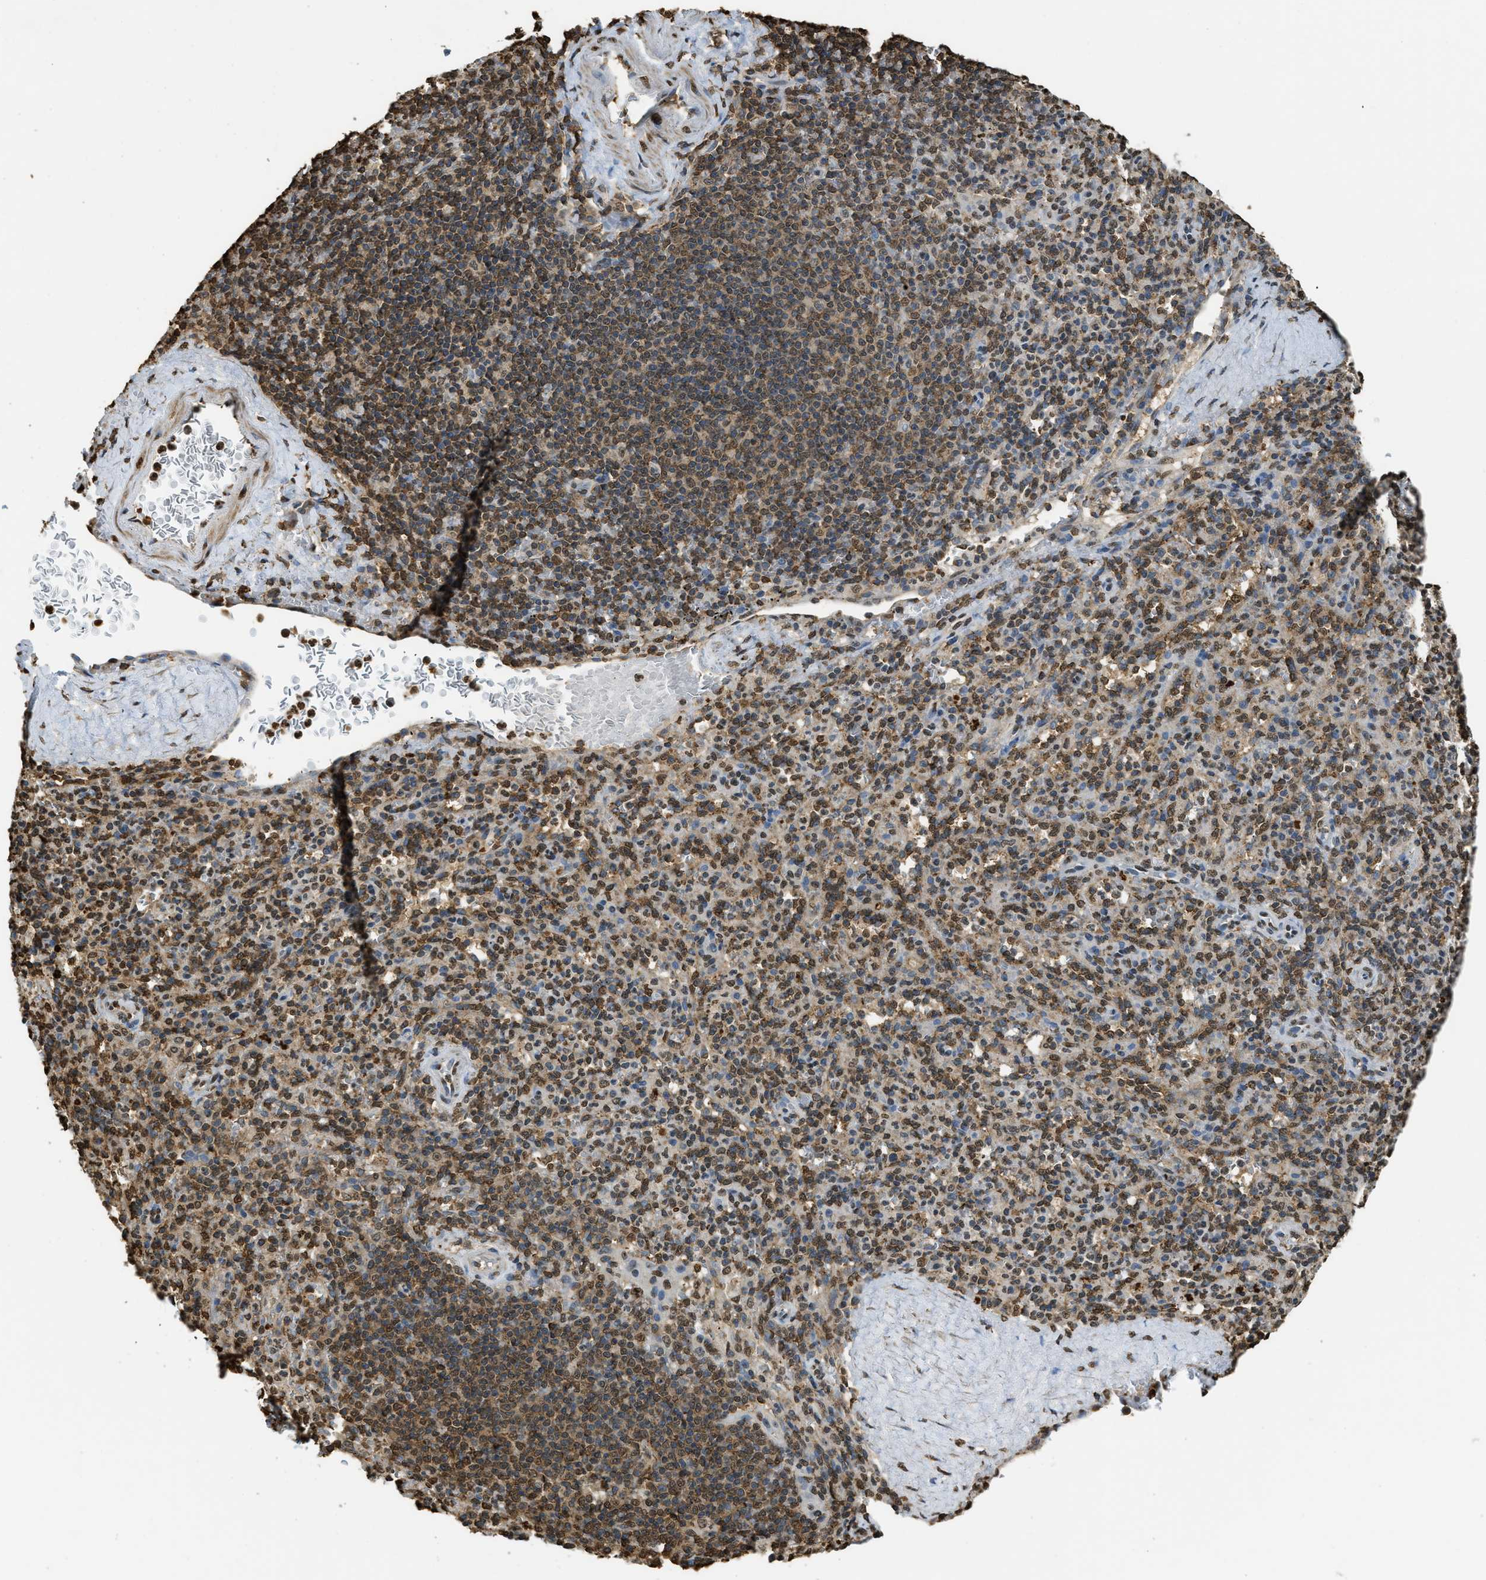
{"staining": {"intensity": "moderate", "quantity": "25%-75%", "location": "nuclear"}, "tissue": "spleen", "cell_type": "Cells in red pulp", "image_type": "normal", "snomed": [{"axis": "morphology", "description": "Normal tissue, NOS"}, {"axis": "topography", "description": "Spleen"}], "caption": "DAB immunohistochemical staining of normal spleen displays moderate nuclear protein expression in about 25%-75% of cells in red pulp.", "gene": "NR5A2", "patient": {"sex": "male", "age": 36}}